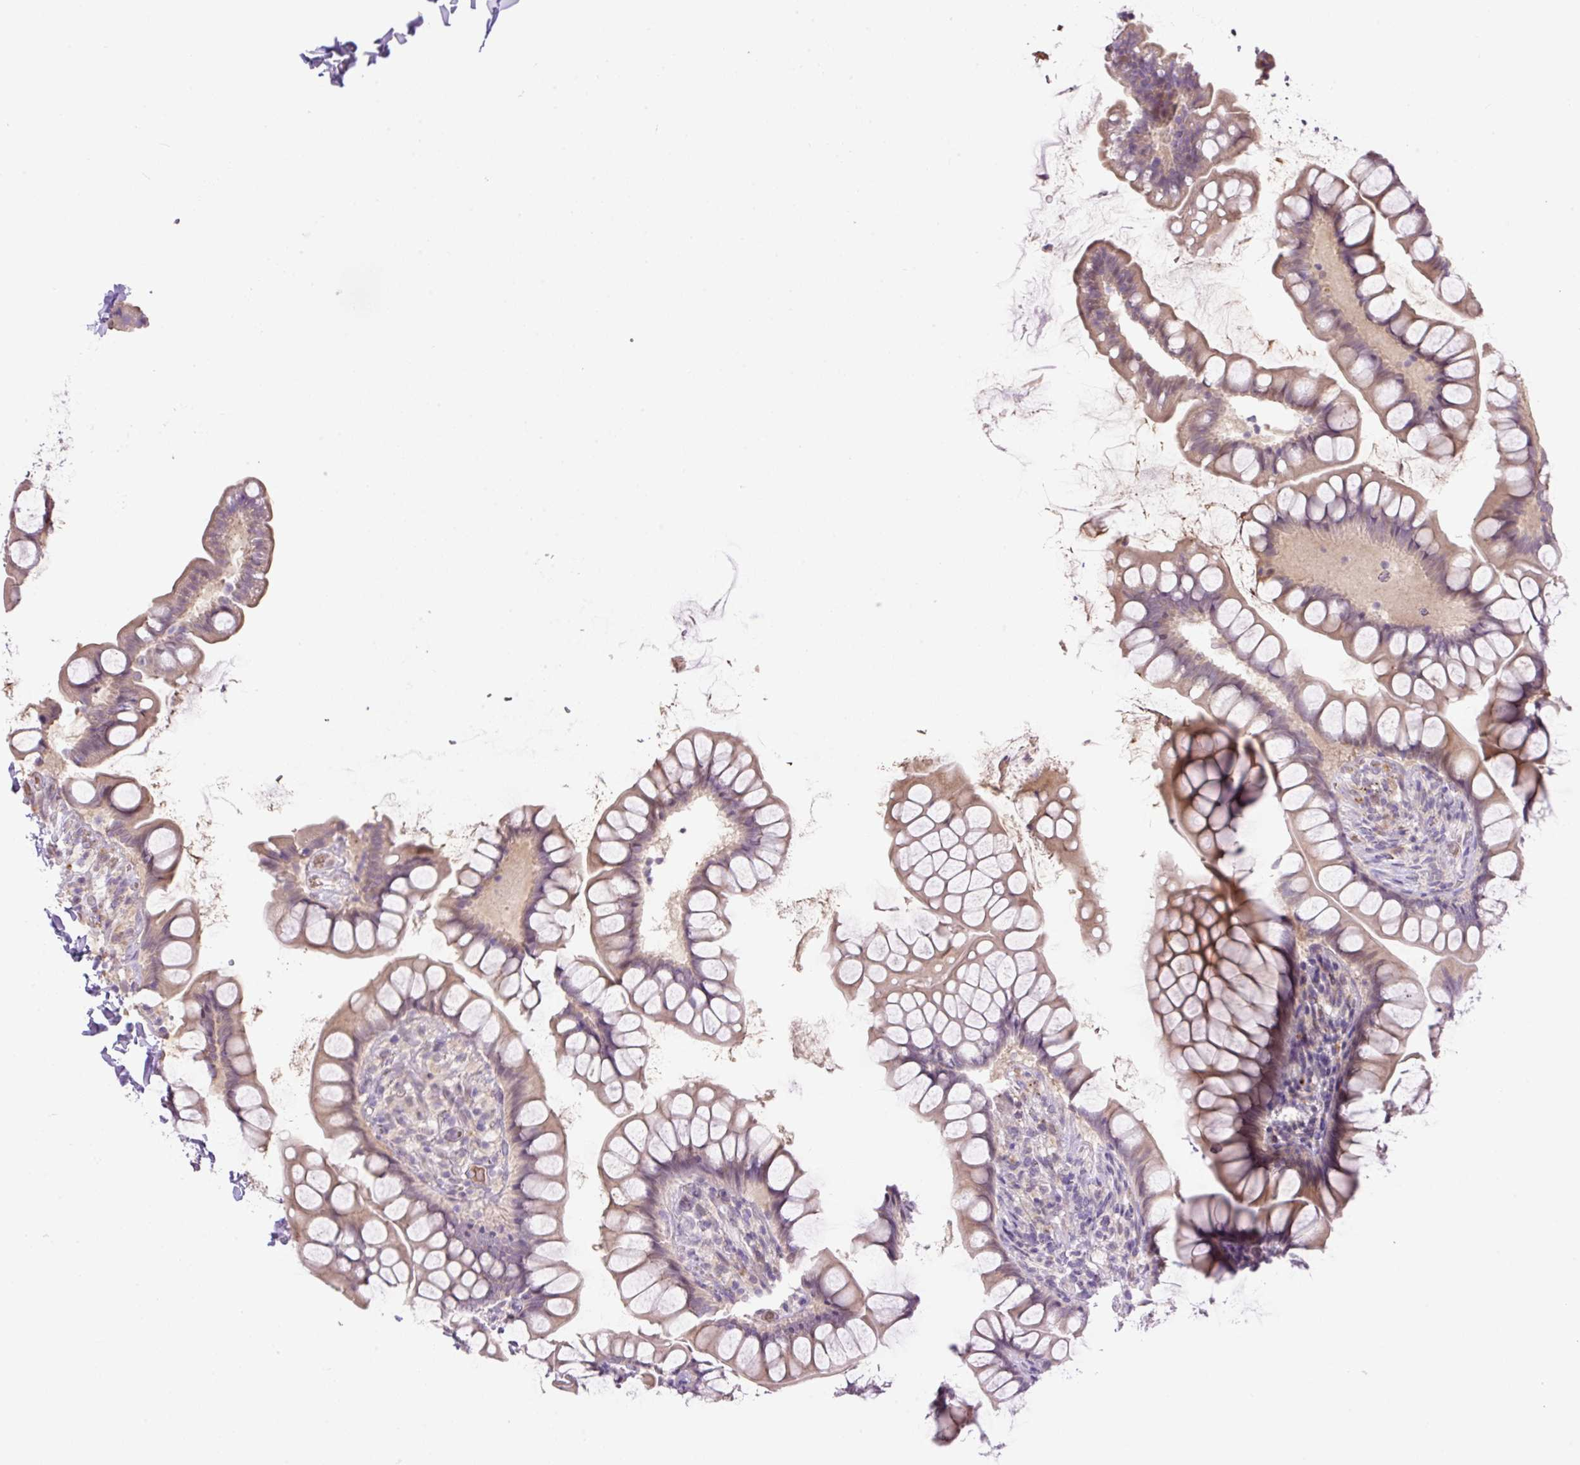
{"staining": {"intensity": "weak", "quantity": ">75%", "location": "cytoplasmic/membranous"}, "tissue": "small intestine", "cell_type": "Glandular cells", "image_type": "normal", "snomed": [{"axis": "morphology", "description": "Normal tissue, NOS"}, {"axis": "topography", "description": "Small intestine"}], "caption": "Glandular cells demonstrate low levels of weak cytoplasmic/membranous positivity in approximately >75% of cells in normal human small intestine.", "gene": "HABP4", "patient": {"sex": "male", "age": 70}}